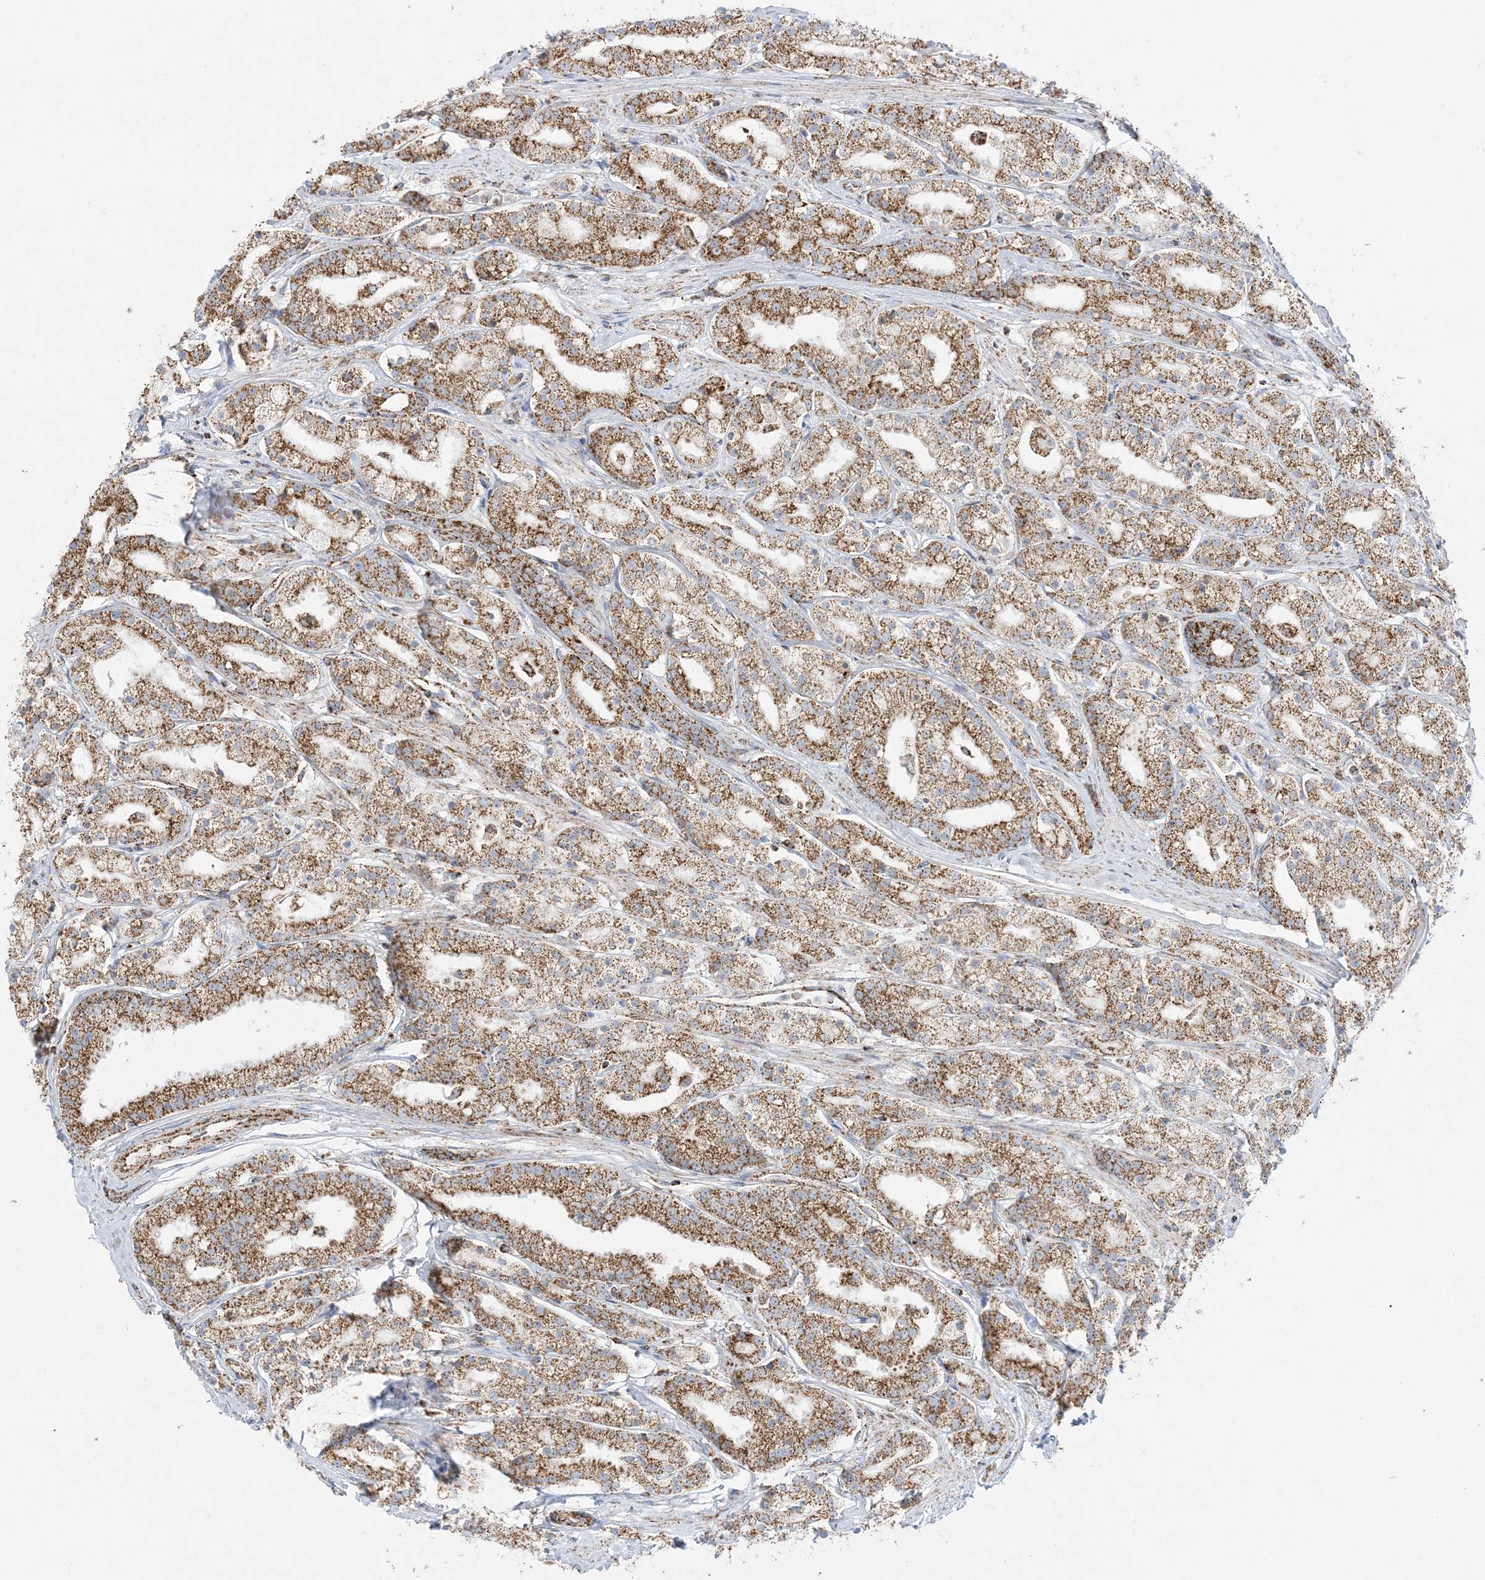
{"staining": {"intensity": "moderate", "quantity": ">75%", "location": "cytoplasmic/membranous"}, "tissue": "prostate cancer", "cell_type": "Tumor cells", "image_type": "cancer", "snomed": [{"axis": "morphology", "description": "Adenocarcinoma, High grade"}, {"axis": "topography", "description": "Prostate"}], "caption": "A photomicrograph of human prostate adenocarcinoma (high-grade) stained for a protein reveals moderate cytoplasmic/membranous brown staining in tumor cells. (Brightfield microscopy of DAB IHC at high magnification).", "gene": "MRPS36", "patient": {"sex": "male", "age": 69}}